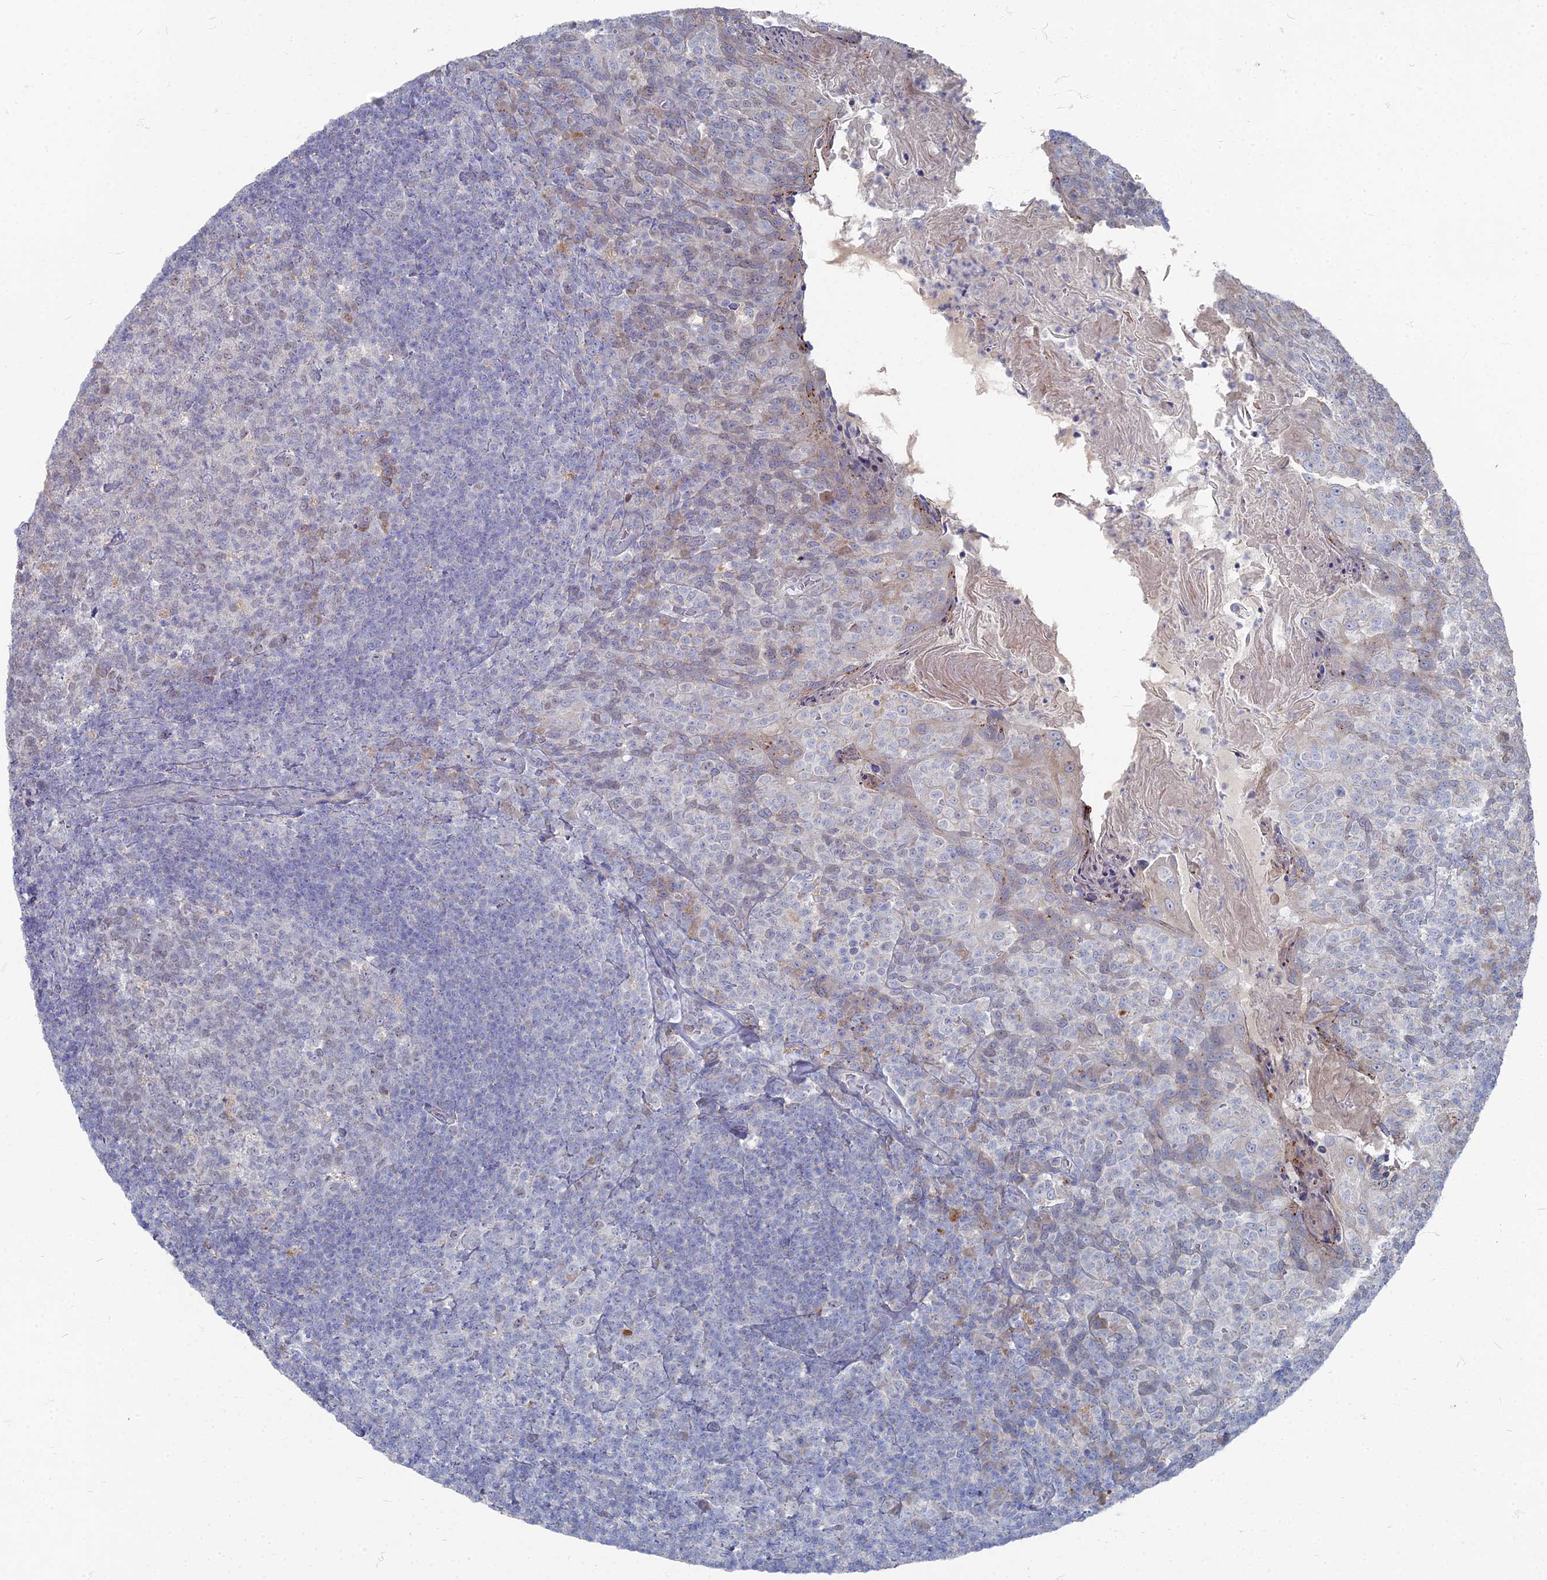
{"staining": {"intensity": "negative", "quantity": "none", "location": "none"}, "tissue": "tonsil", "cell_type": "Germinal center cells", "image_type": "normal", "snomed": [{"axis": "morphology", "description": "Normal tissue, NOS"}, {"axis": "topography", "description": "Tonsil"}], "caption": "This is an immunohistochemistry (IHC) photomicrograph of normal tonsil. There is no expression in germinal center cells.", "gene": "TMEM128", "patient": {"sex": "female", "age": 10}}